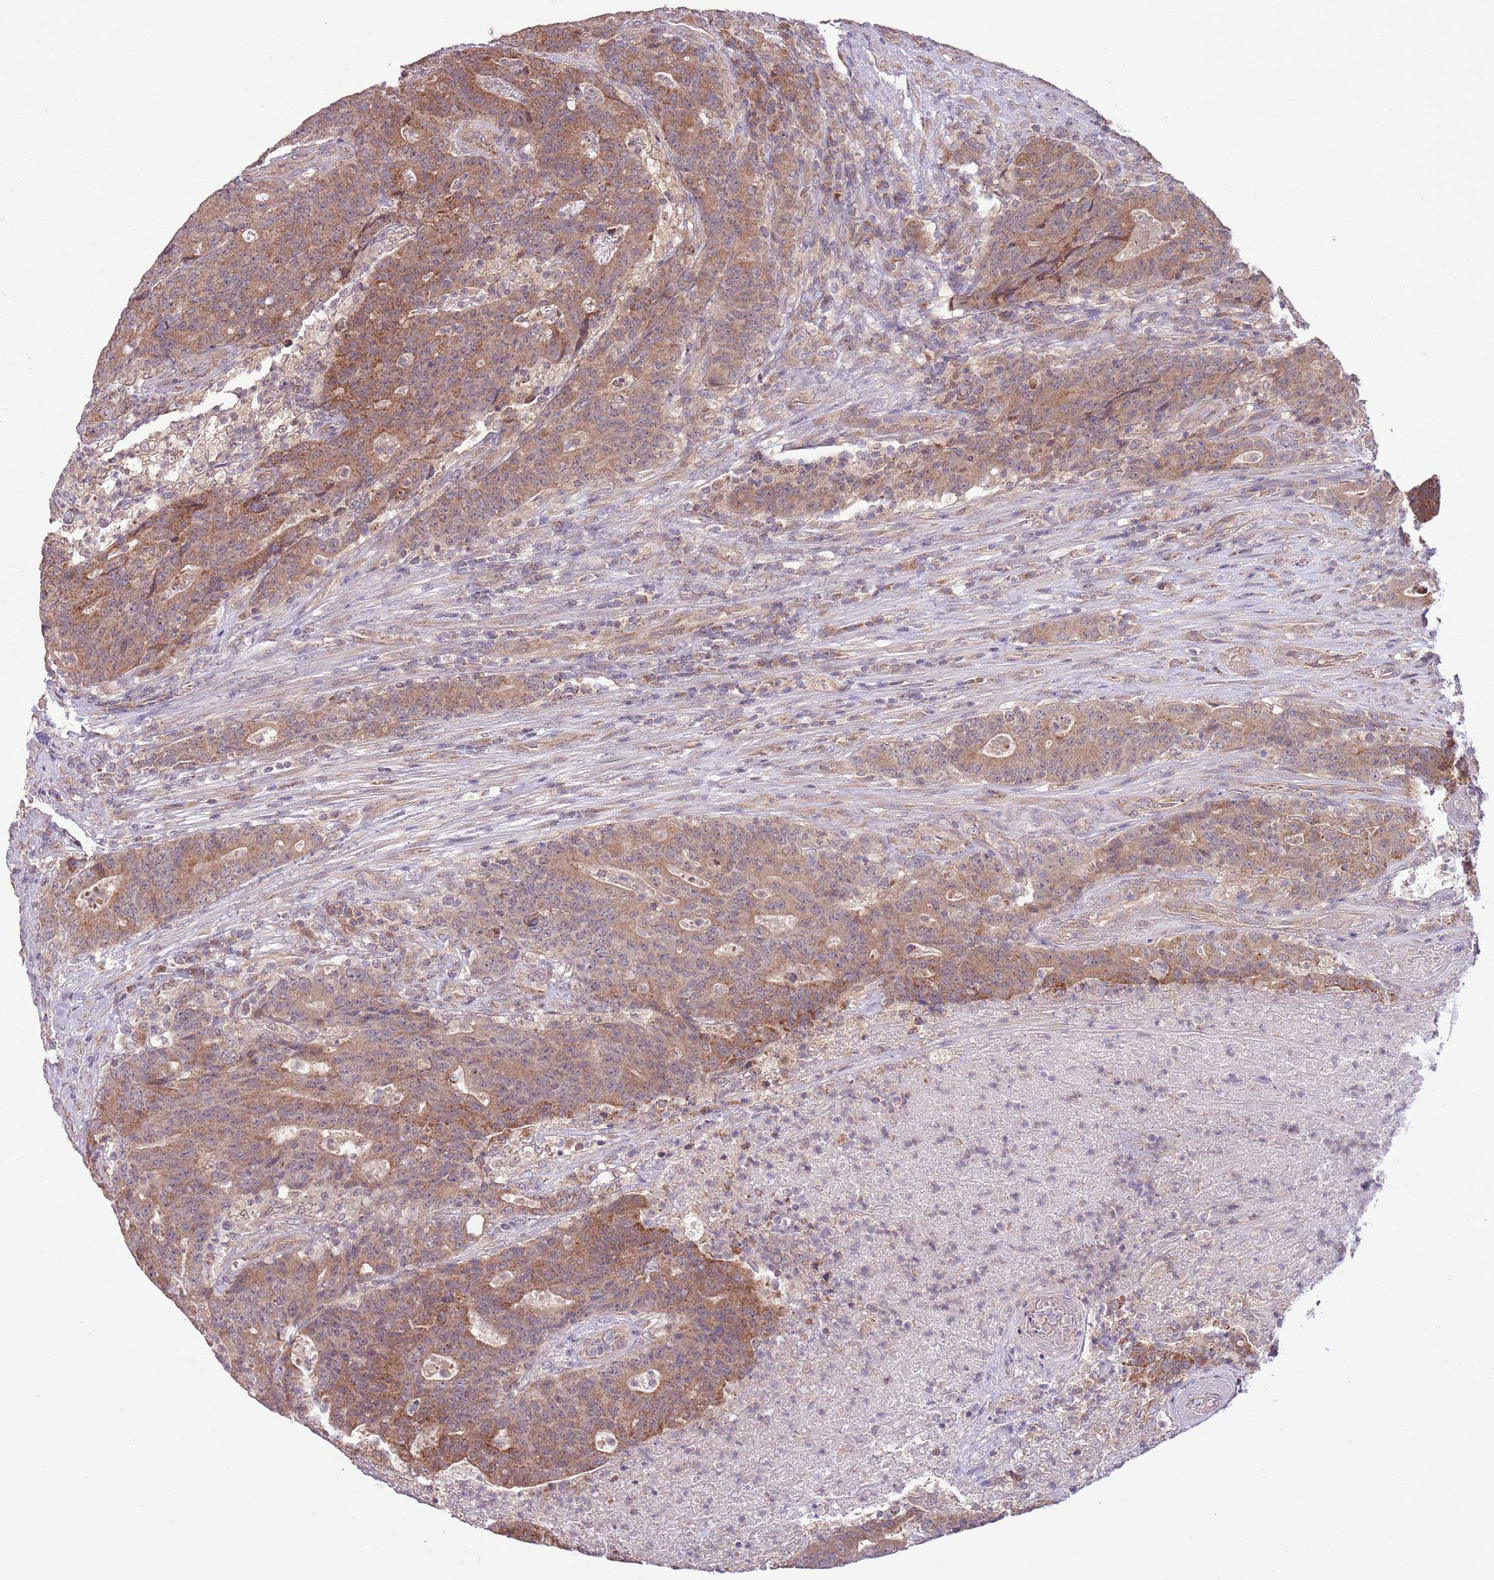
{"staining": {"intensity": "weak", "quantity": ">75%", "location": "cytoplasmic/membranous"}, "tissue": "colorectal cancer", "cell_type": "Tumor cells", "image_type": "cancer", "snomed": [{"axis": "morphology", "description": "Adenocarcinoma, NOS"}, {"axis": "topography", "description": "Colon"}], "caption": "DAB (3,3'-diaminobenzidine) immunohistochemical staining of adenocarcinoma (colorectal) demonstrates weak cytoplasmic/membranous protein positivity in approximately >75% of tumor cells. The protein of interest is stained brown, and the nuclei are stained in blue (DAB IHC with brightfield microscopy, high magnification).", "gene": "RNF181", "patient": {"sex": "female", "age": 75}}